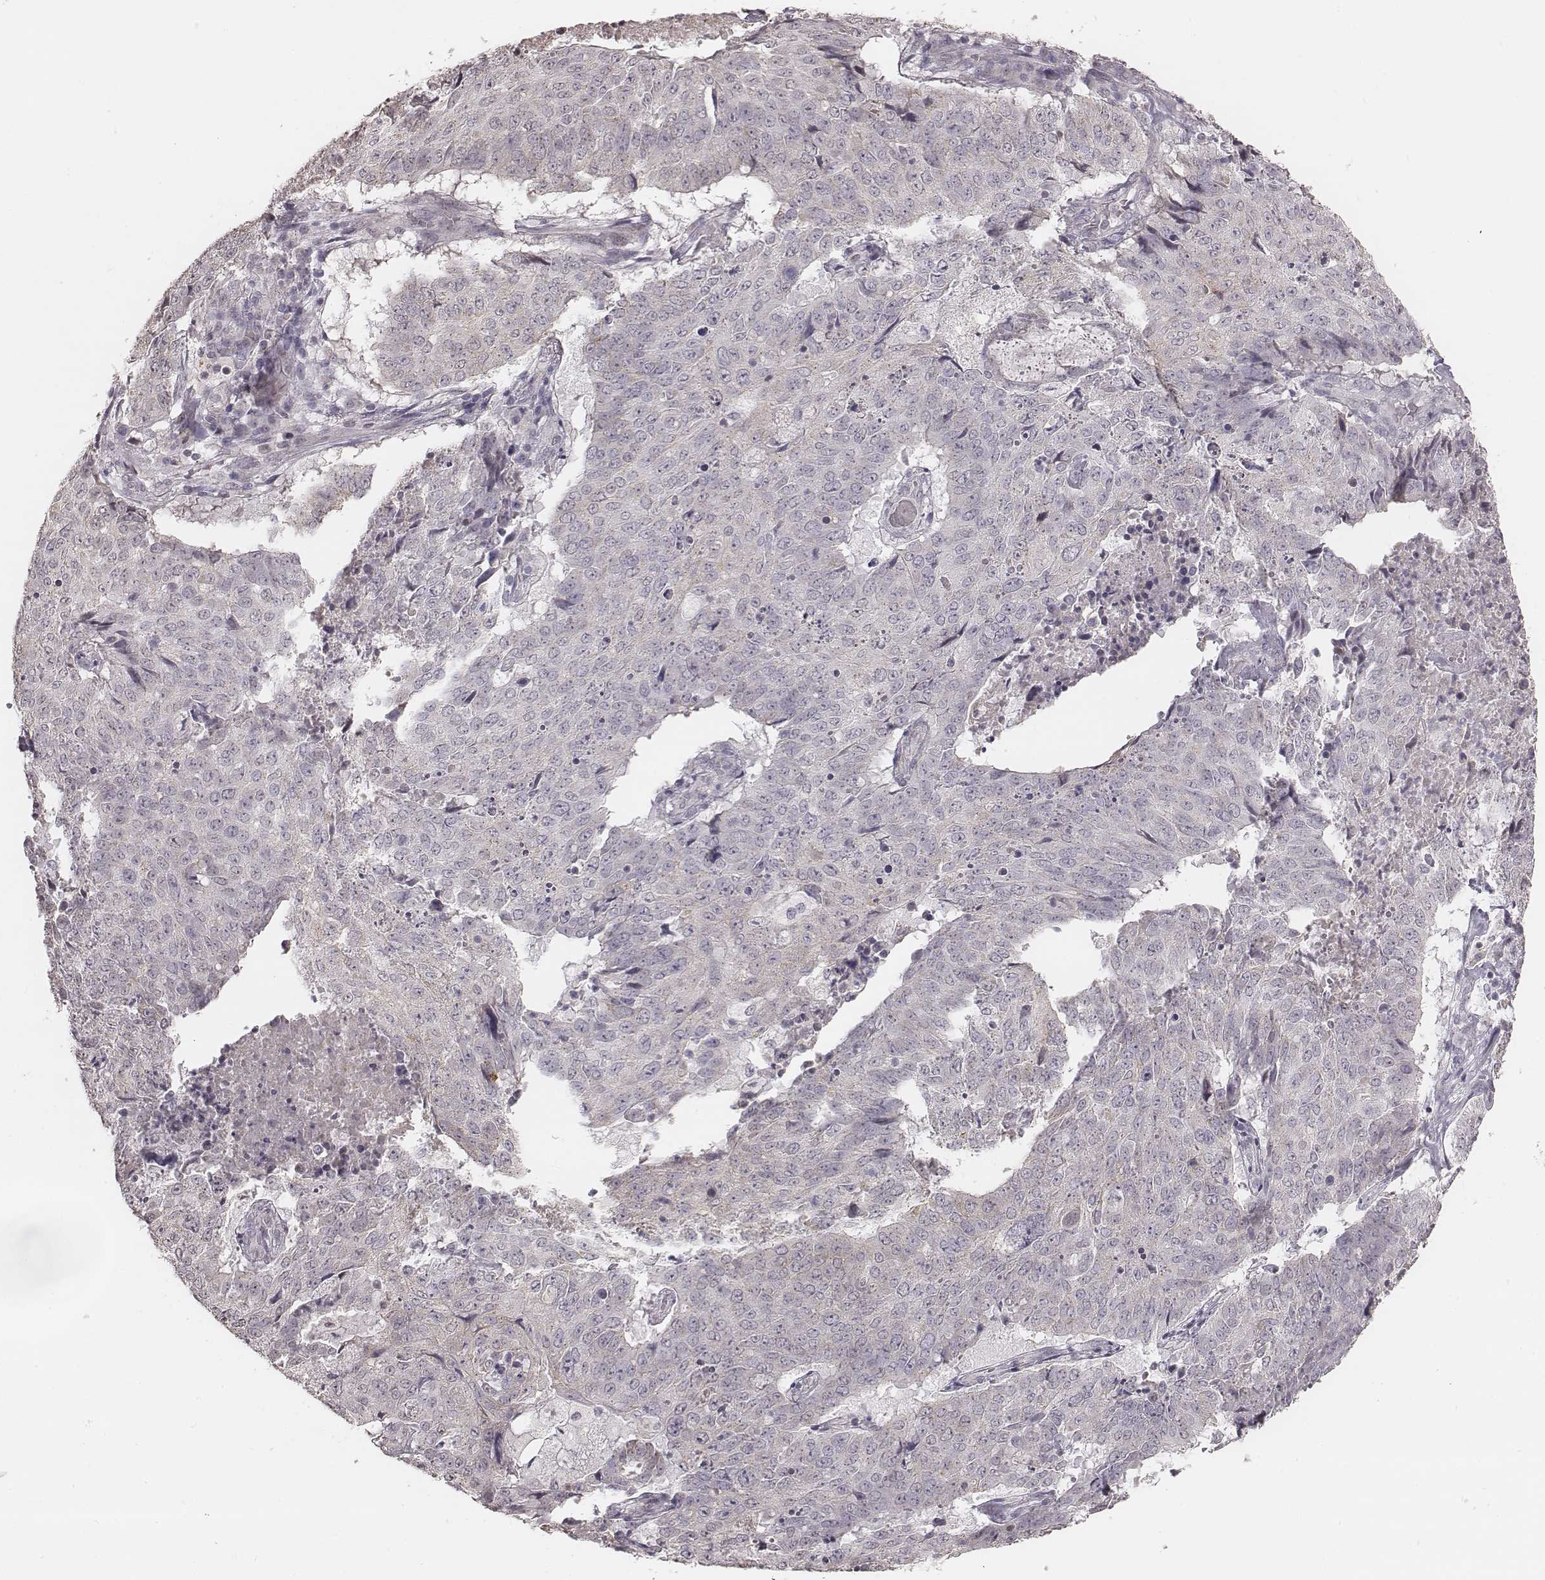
{"staining": {"intensity": "negative", "quantity": "none", "location": "none"}, "tissue": "lung cancer", "cell_type": "Tumor cells", "image_type": "cancer", "snomed": [{"axis": "morphology", "description": "Normal tissue, NOS"}, {"axis": "morphology", "description": "Squamous cell carcinoma, NOS"}, {"axis": "topography", "description": "Bronchus"}, {"axis": "topography", "description": "Lung"}], "caption": "High magnification brightfield microscopy of lung squamous cell carcinoma stained with DAB (brown) and counterstained with hematoxylin (blue): tumor cells show no significant positivity.", "gene": "SLC7A4", "patient": {"sex": "male", "age": 64}}